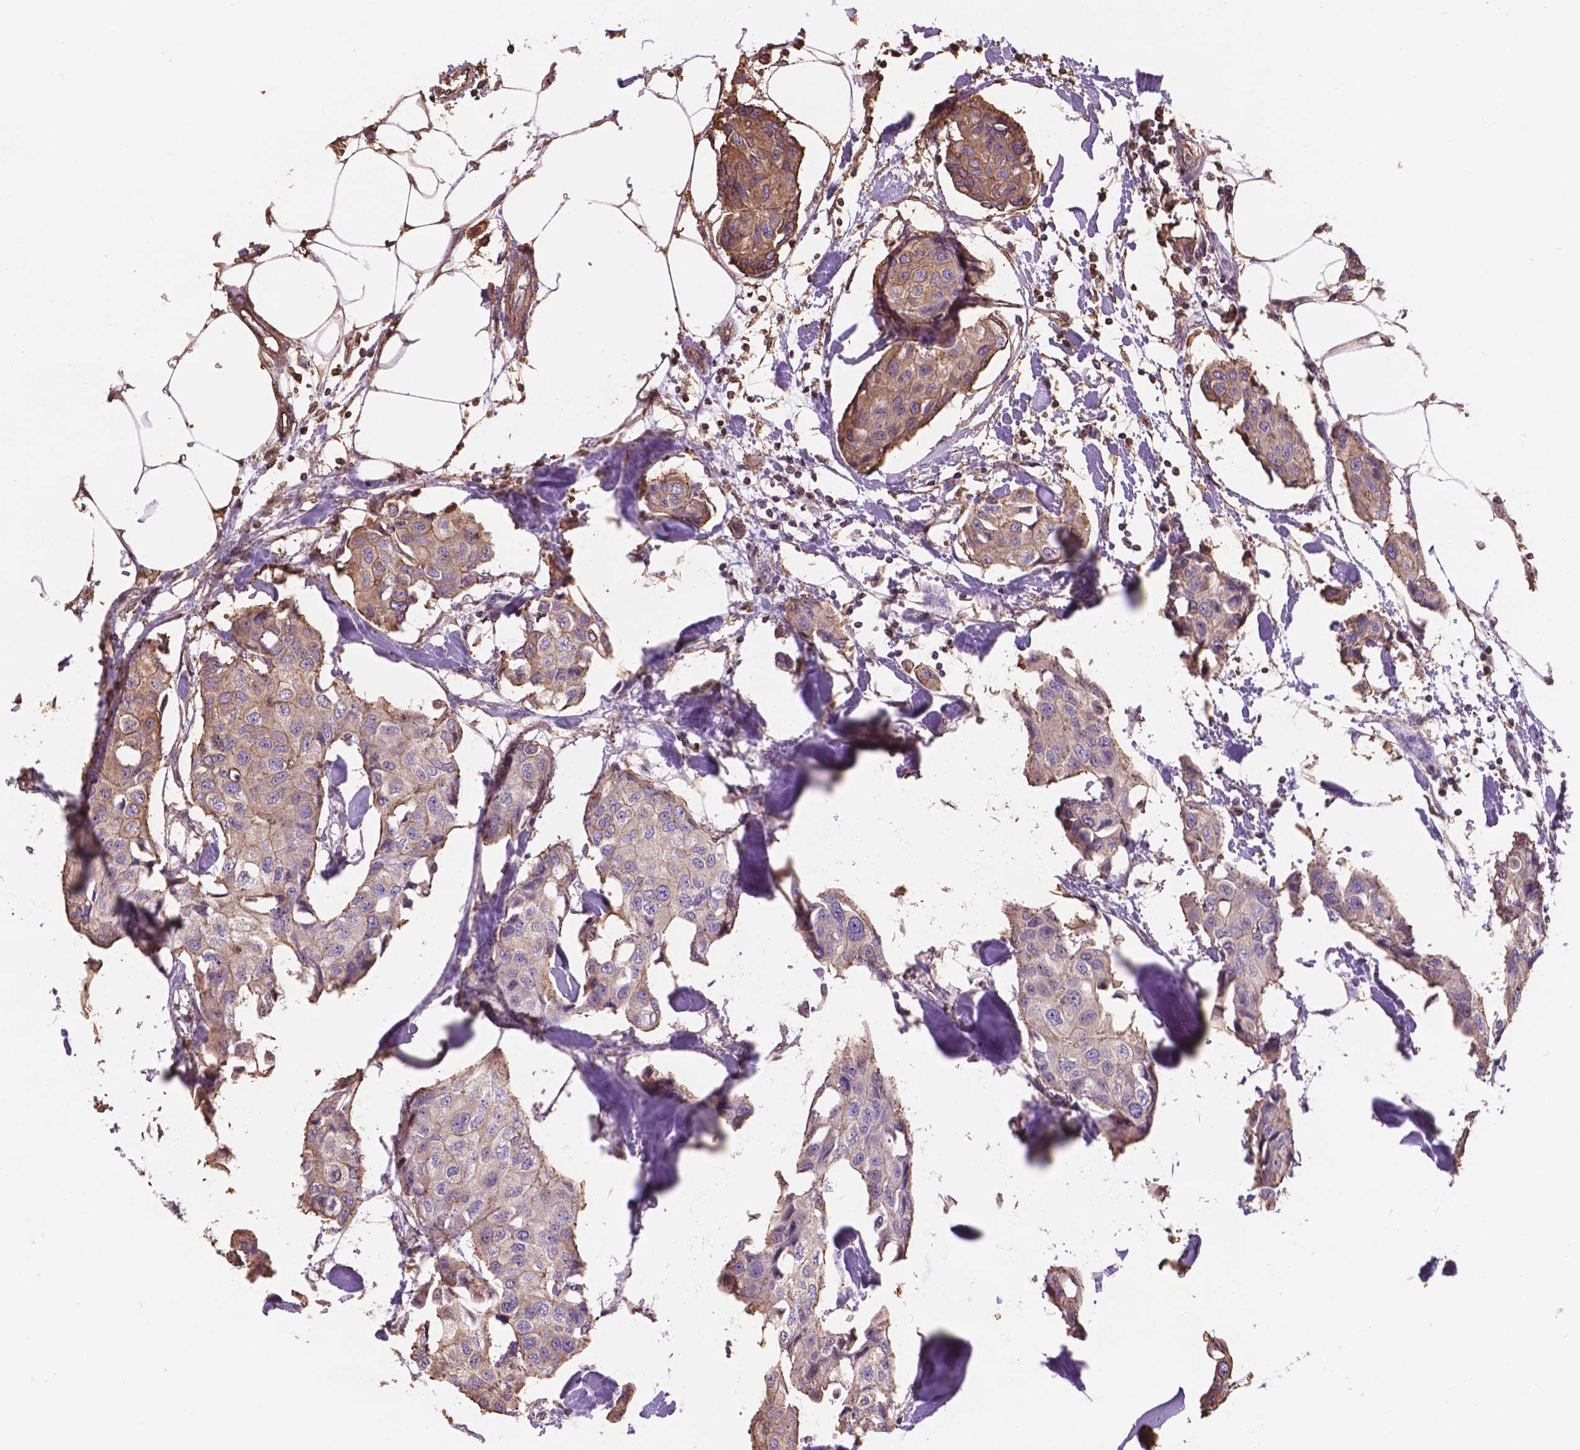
{"staining": {"intensity": "moderate", "quantity": ">75%", "location": "cytoplasmic/membranous"}, "tissue": "breast cancer", "cell_type": "Tumor cells", "image_type": "cancer", "snomed": [{"axis": "morphology", "description": "Duct carcinoma"}, {"axis": "topography", "description": "Breast"}], "caption": "Immunohistochemistry (IHC) image of neoplastic tissue: breast invasive ductal carcinoma stained using IHC exhibits medium levels of moderate protein expression localized specifically in the cytoplasmic/membranous of tumor cells, appearing as a cytoplasmic/membranous brown color.", "gene": "NIPA2", "patient": {"sex": "female", "age": 80}}